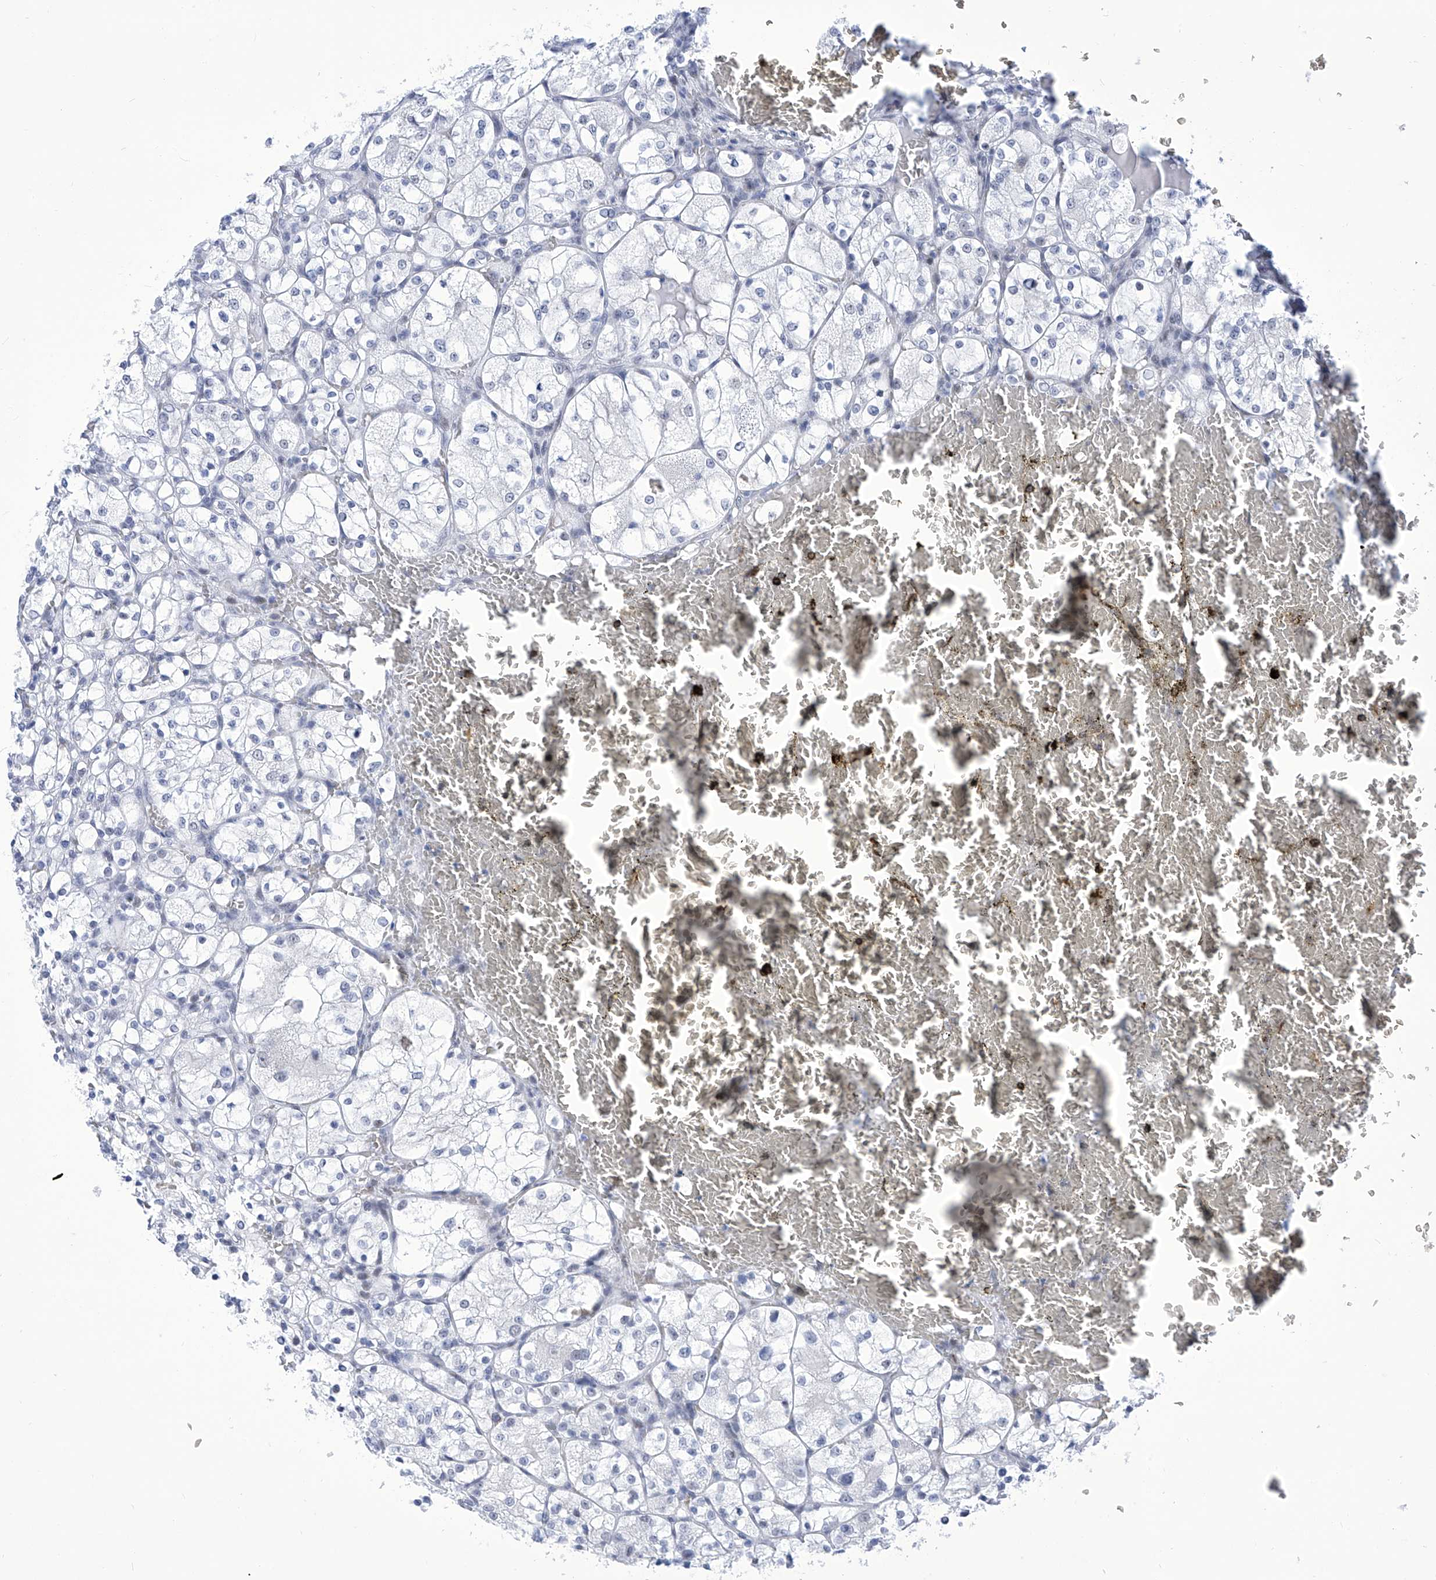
{"staining": {"intensity": "negative", "quantity": "none", "location": "none"}, "tissue": "renal cancer", "cell_type": "Tumor cells", "image_type": "cancer", "snomed": [{"axis": "morphology", "description": "Adenocarcinoma, NOS"}, {"axis": "topography", "description": "Kidney"}], "caption": "Renal cancer was stained to show a protein in brown. There is no significant staining in tumor cells. The staining is performed using DAB (3,3'-diaminobenzidine) brown chromogen with nuclei counter-stained in using hematoxylin.", "gene": "SART1", "patient": {"sex": "female", "age": 69}}